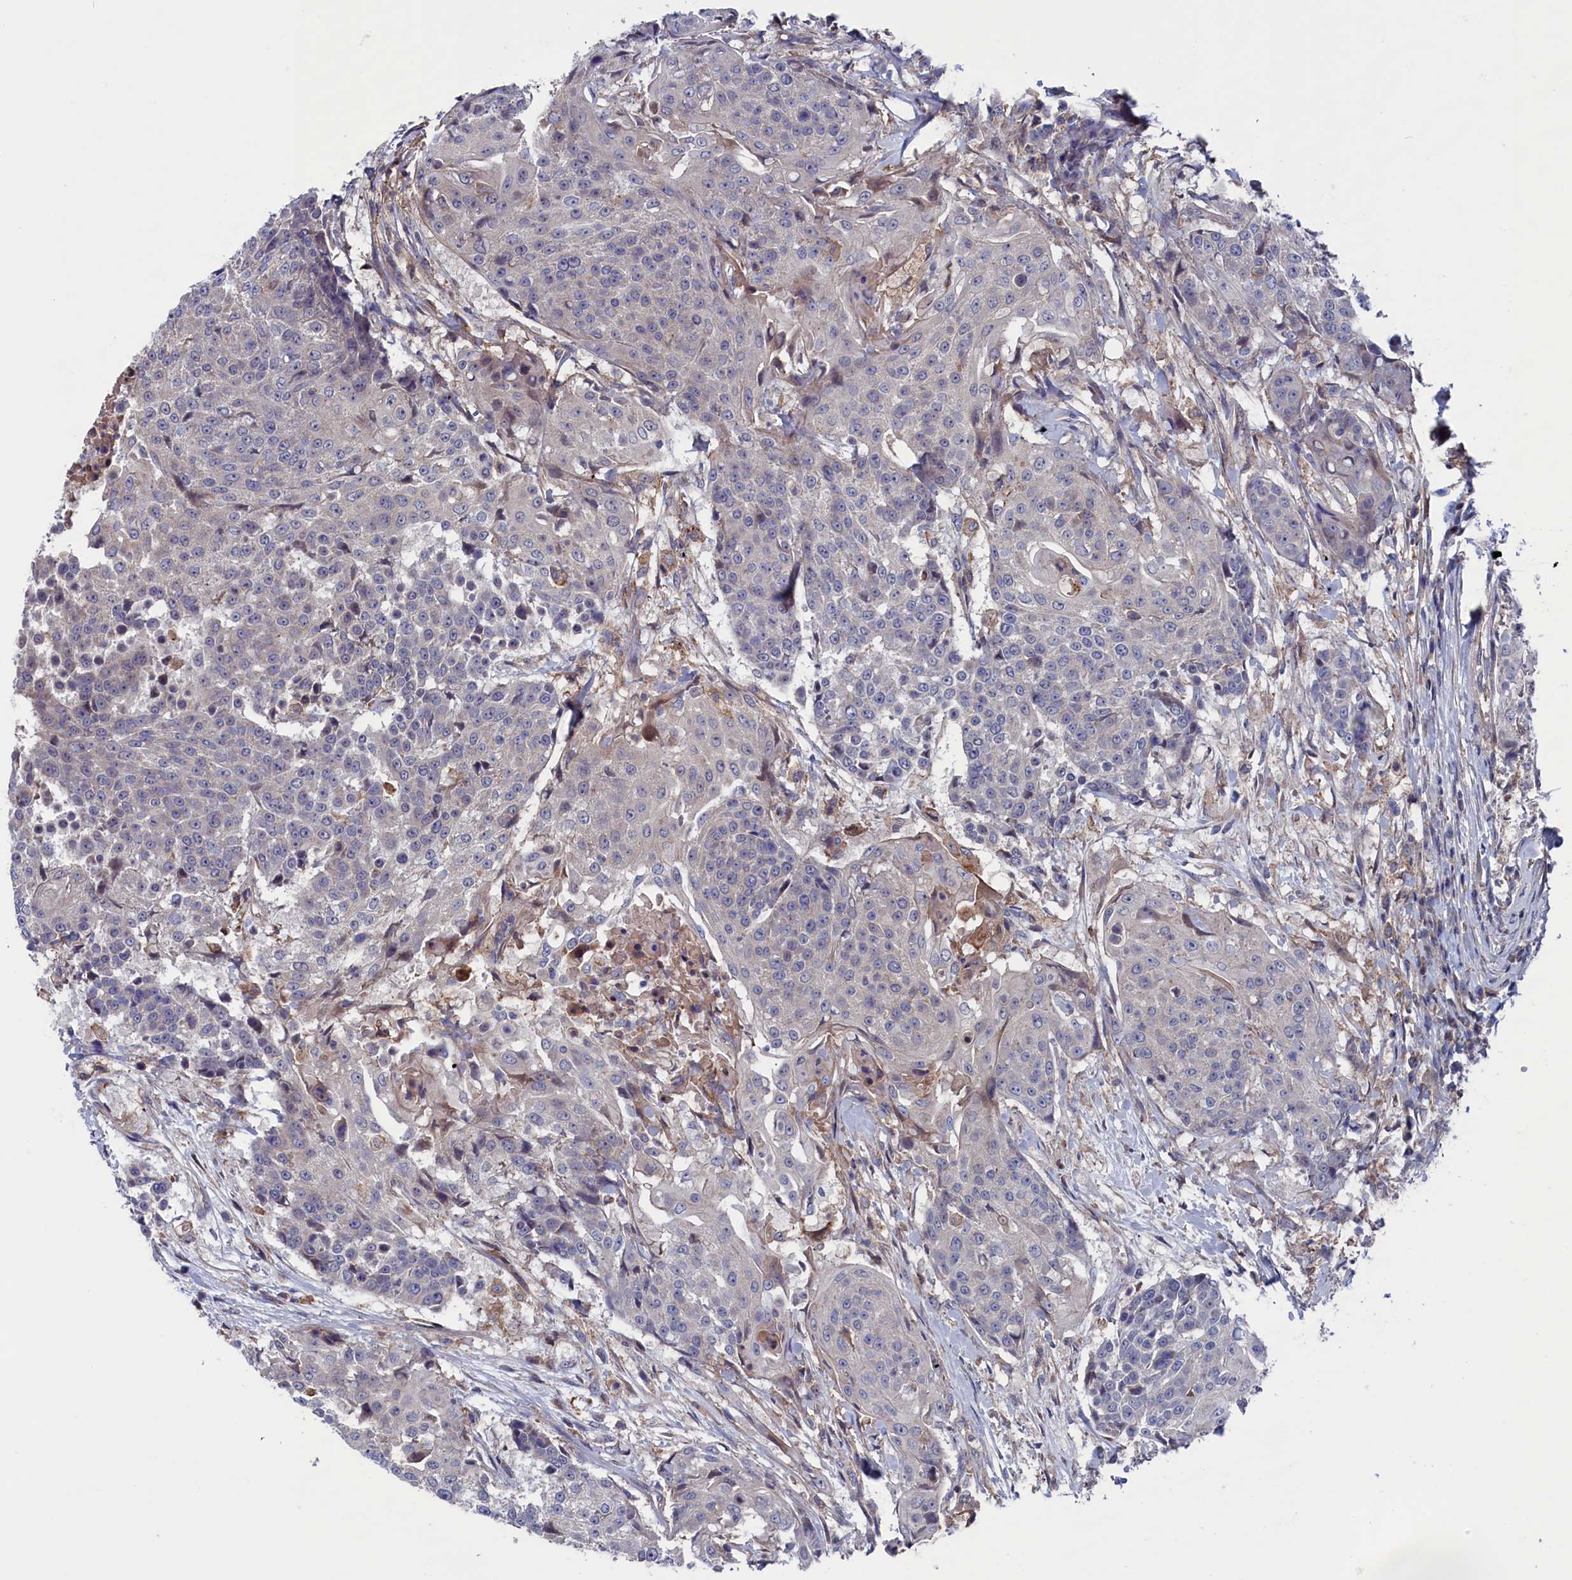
{"staining": {"intensity": "negative", "quantity": "none", "location": "none"}, "tissue": "urothelial cancer", "cell_type": "Tumor cells", "image_type": "cancer", "snomed": [{"axis": "morphology", "description": "Urothelial carcinoma, High grade"}, {"axis": "topography", "description": "Urinary bladder"}], "caption": "This is an IHC photomicrograph of human high-grade urothelial carcinoma. There is no staining in tumor cells.", "gene": "SPATA13", "patient": {"sex": "female", "age": 63}}